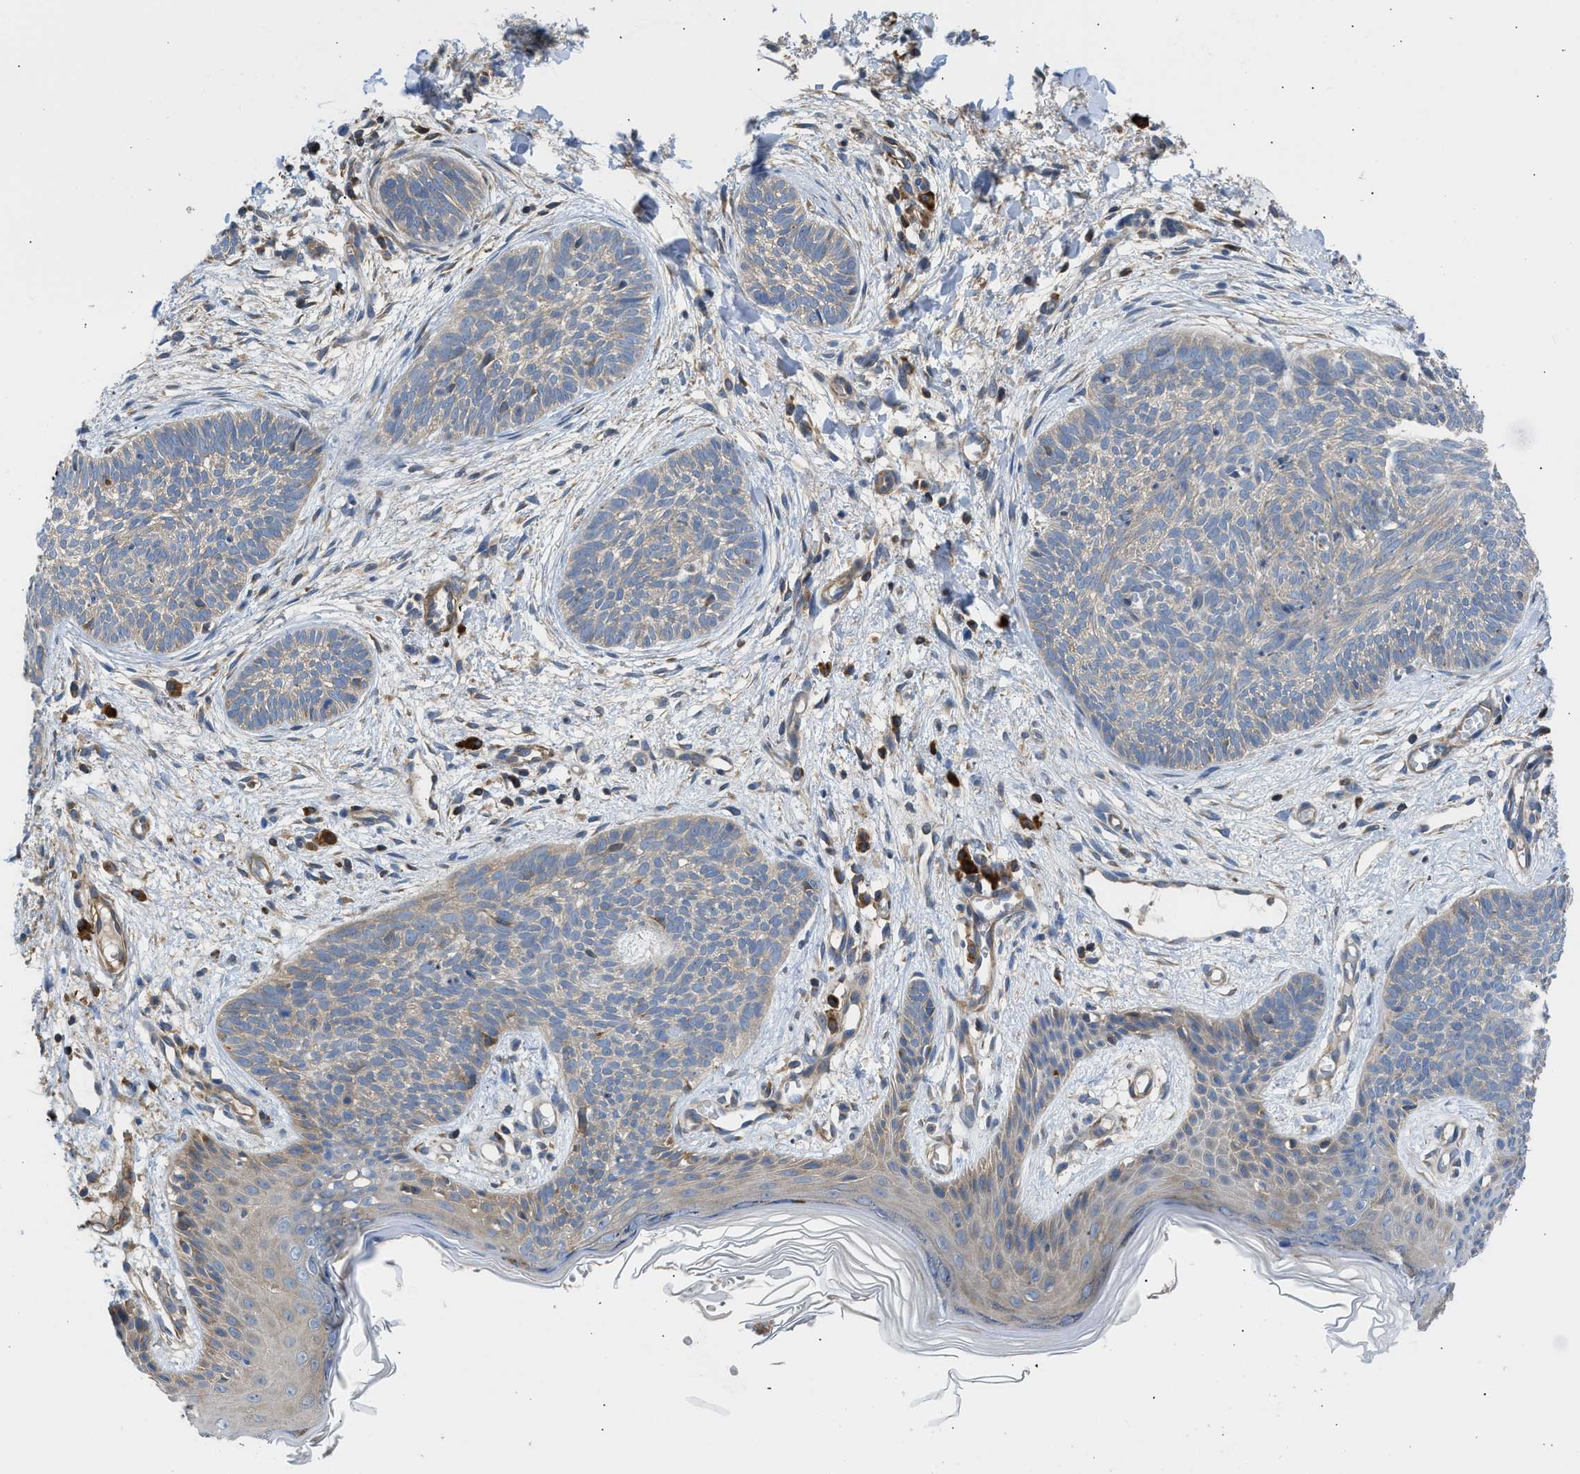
{"staining": {"intensity": "negative", "quantity": "none", "location": "none"}, "tissue": "skin cancer", "cell_type": "Tumor cells", "image_type": "cancer", "snomed": [{"axis": "morphology", "description": "Basal cell carcinoma"}, {"axis": "topography", "description": "Skin"}], "caption": "There is no significant staining in tumor cells of skin basal cell carcinoma.", "gene": "CHKB", "patient": {"sex": "female", "age": 59}}